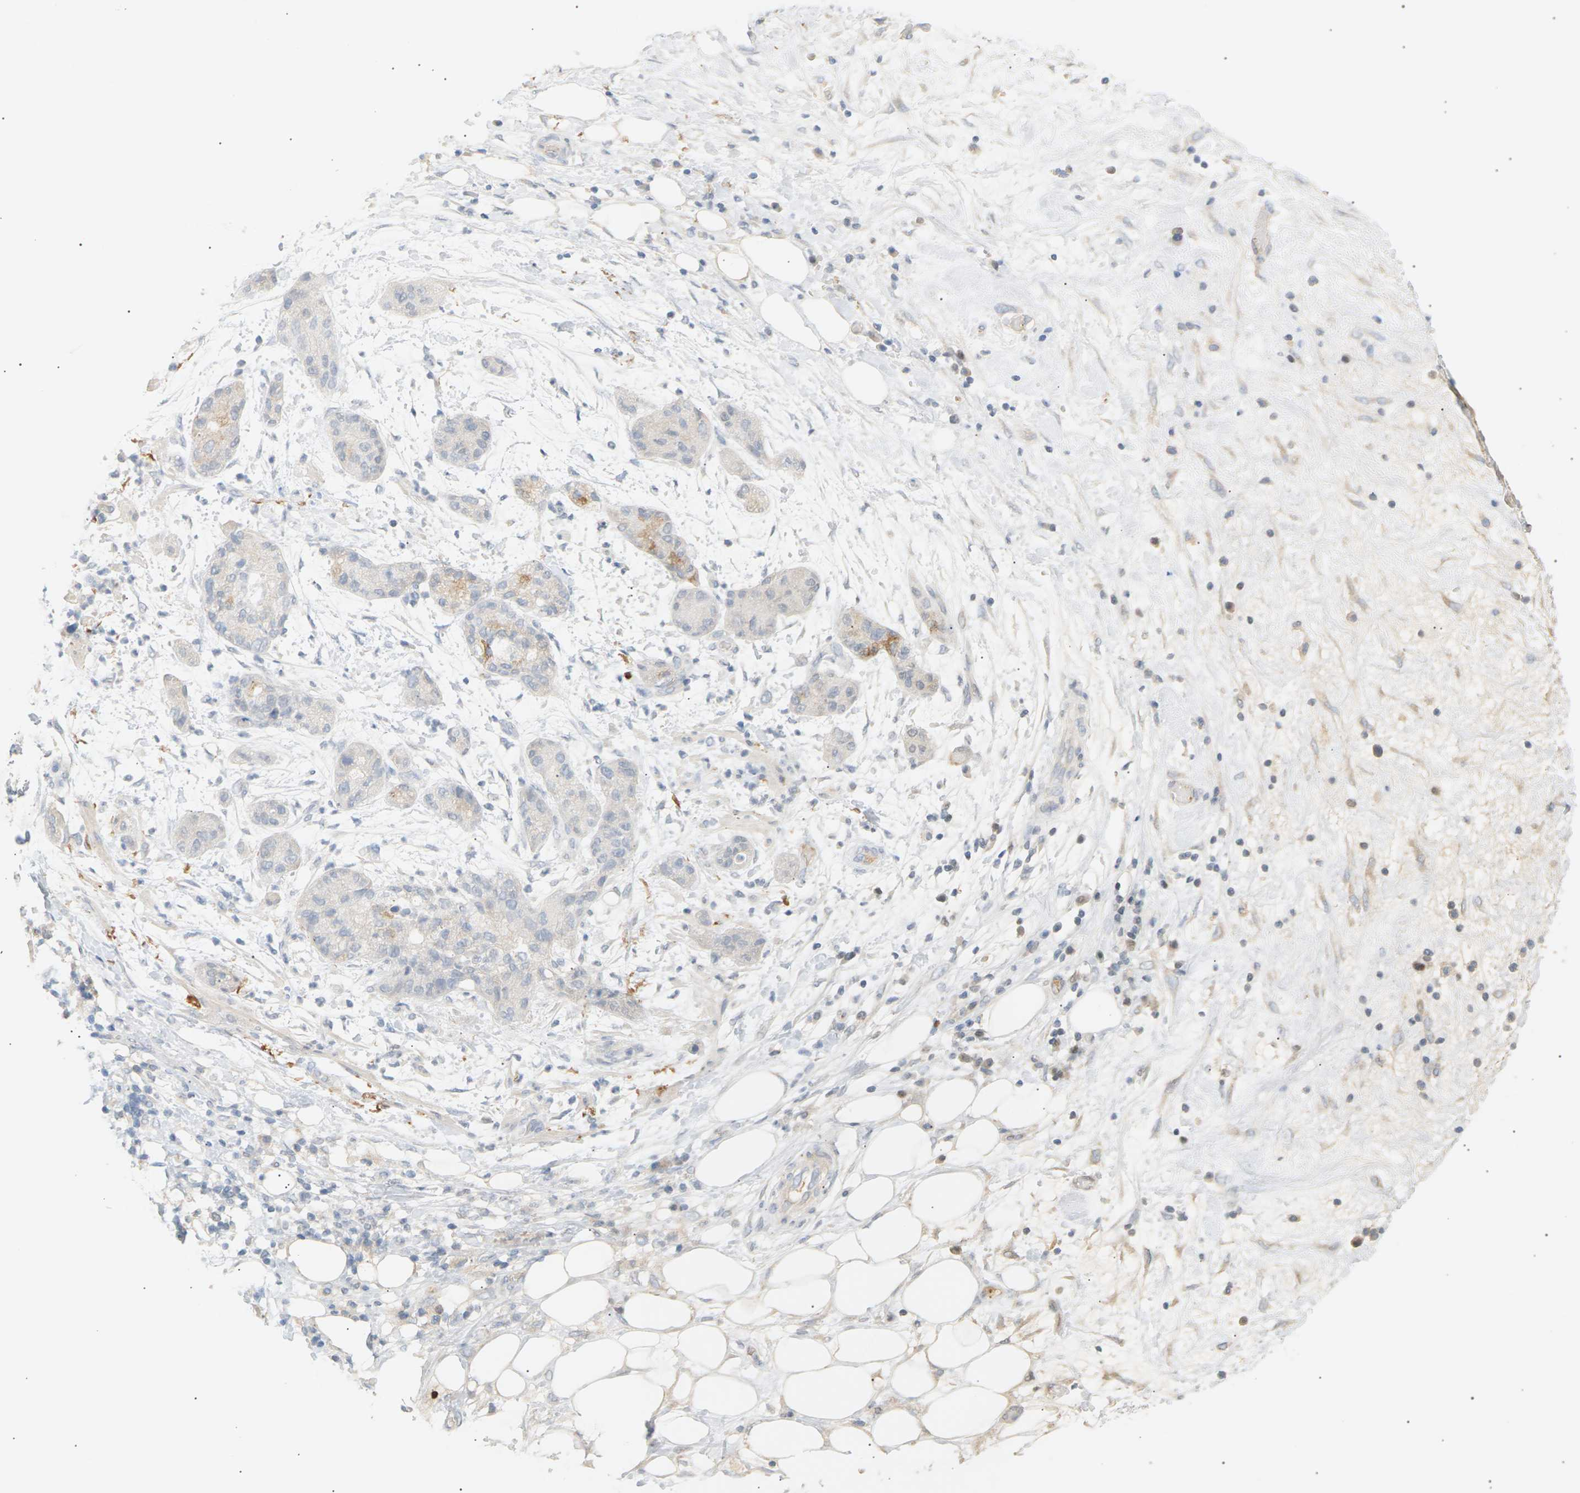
{"staining": {"intensity": "negative", "quantity": "none", "location": "none"}, "tissue": "pancreatic cancer", "cell_type": "Tumor cells", "image_type": "cancer", "snomed": [{"axis": "morphology", "description": "Adenocarcinoma, NOS"}, {"axis": "topography", "description": "Pancreas"}], "caption": "Pancreatic cancer (adenocarcinoma) stained for a protein using IHC displays no staining tumor cells.", "gene": "CLU", "patient": {"sex": "female", "age": 78}}